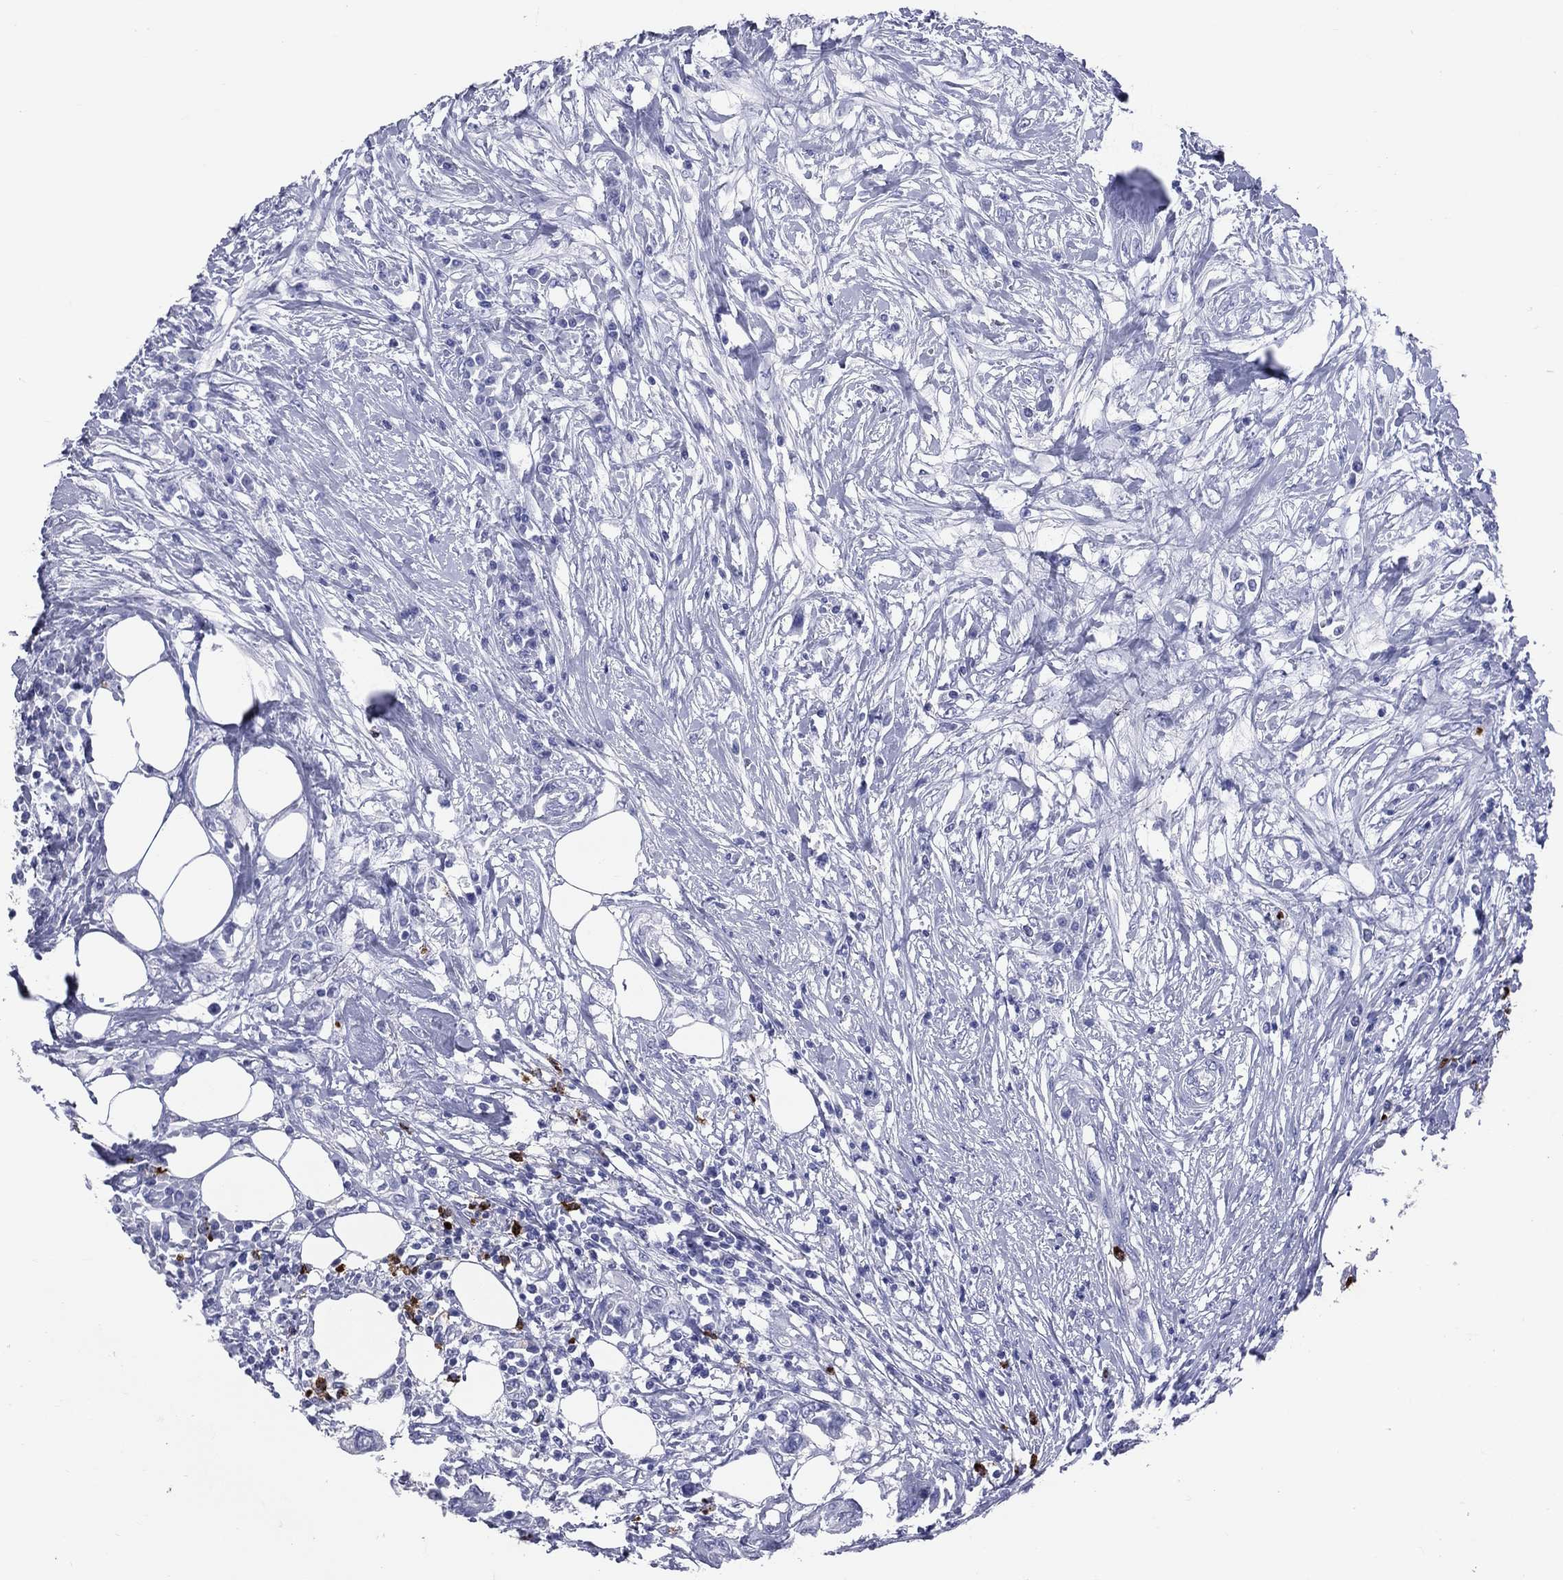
{"staining": {"intensity": "negative", "quantity": "none", "location": "none"}, "tissue": "urothelial cancer", "cell_type": "Tumor cells", "image_type": "cancer", "snomed": [{"axis": "morphology", "description": "Urothelial carcinoma, NOS"}, {"axis": "morphology", "description": "Urothelial carcinoma, High grade"}, {"axis": "topography", "description": "Urinary bladder"}], "caption": "IHC of urothelial cancer exhibits no positivity in tumor cells.", "gene": "PGLYRP1", "patient": {"sex": "male", "age": 63}}